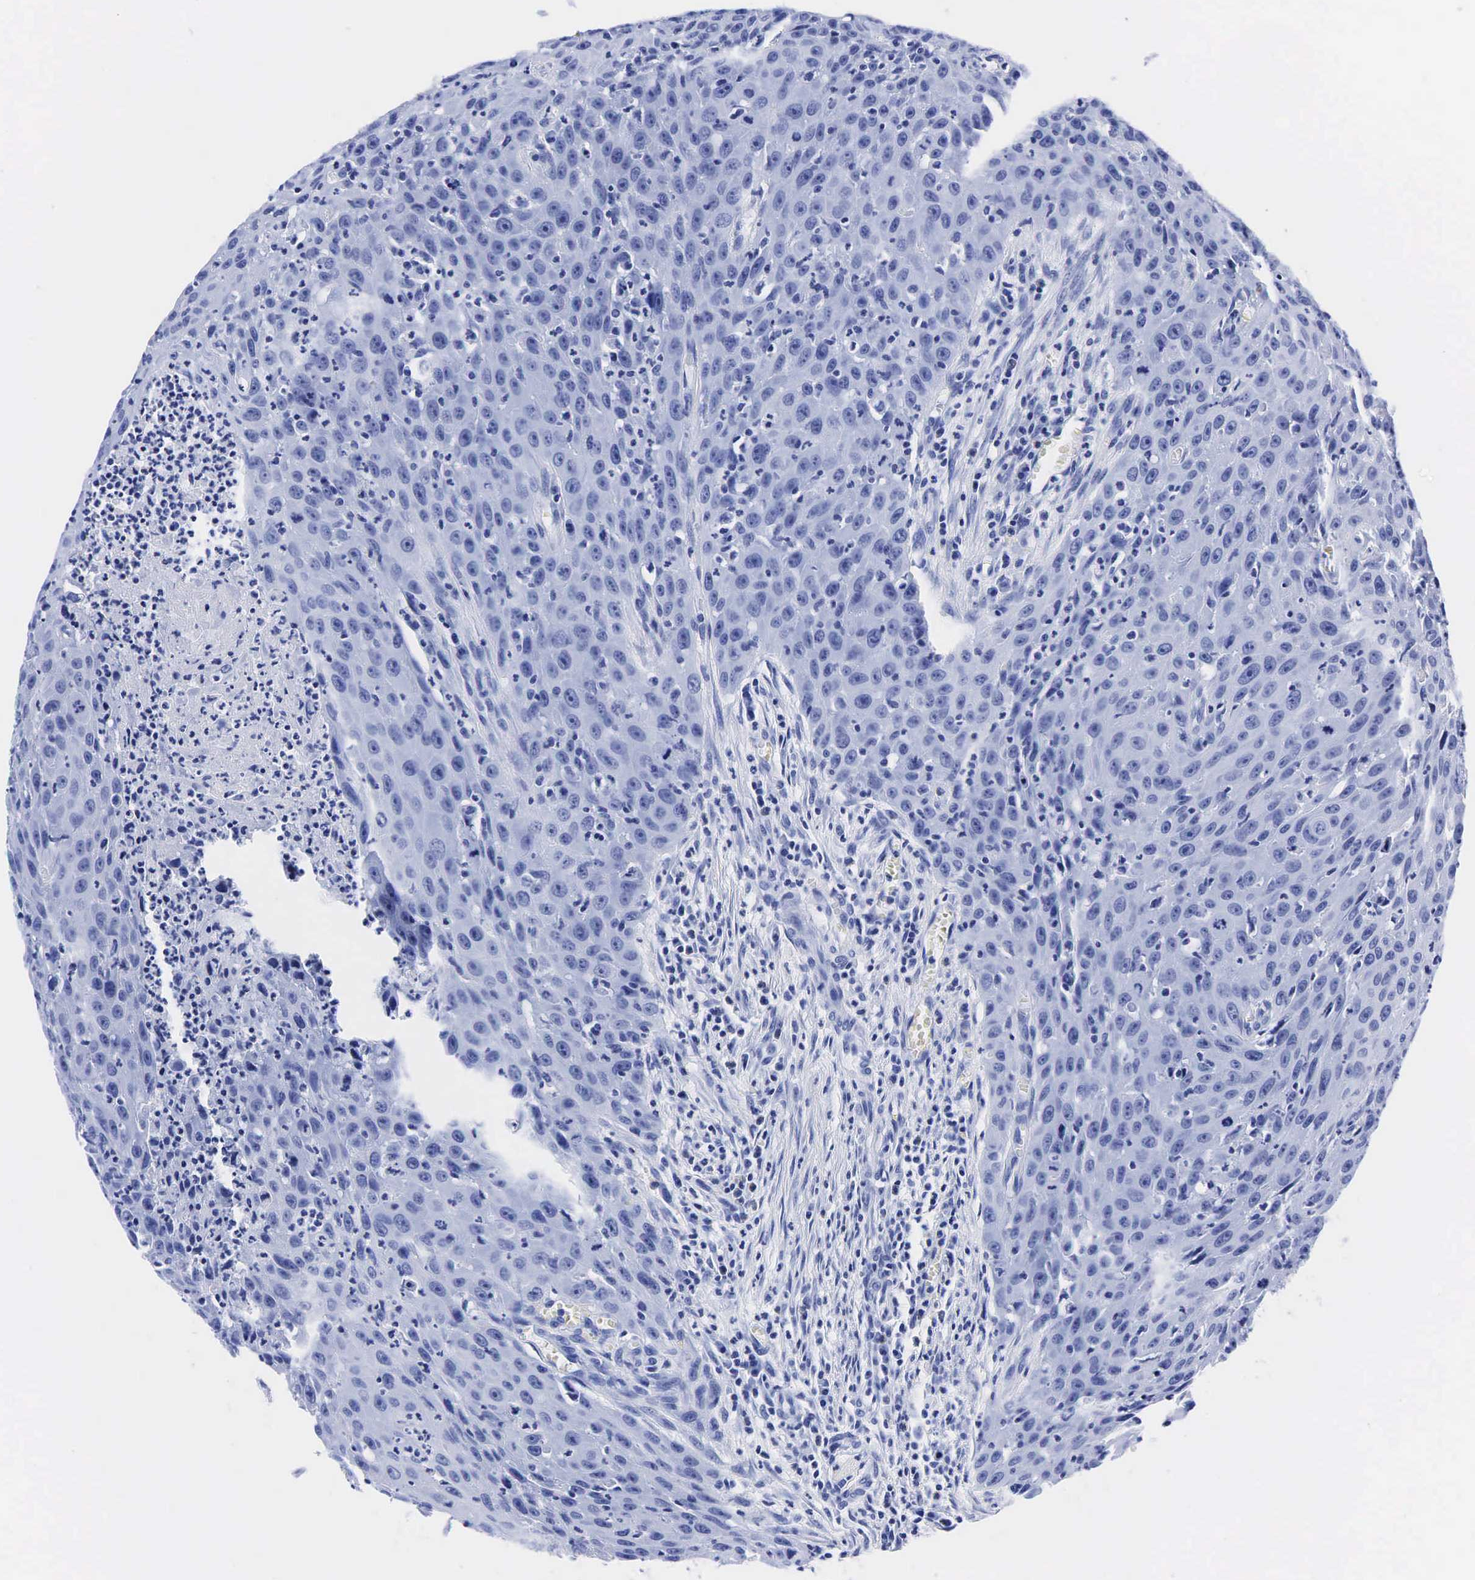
{"staining": {"intensity": "negative", "quantity": "none", "location": "none"}, "tissue": "urothelial cancer", "cell_type": "Tumor cells", "image_type": "cancer", "snomed": [{"axis": "morphology", "description": "Urothelial carcinoma, High grade"}, {"axis": "topography", "description": "Urinary bladder"}], "caption": "Human urothelial carcinoma (high-grade) stained for a protein using immunohistochemistry (IHC) reveals no expression in tumor cells.", "gene": "KLK3", "patient": {"sex": "male", "age": 66}}